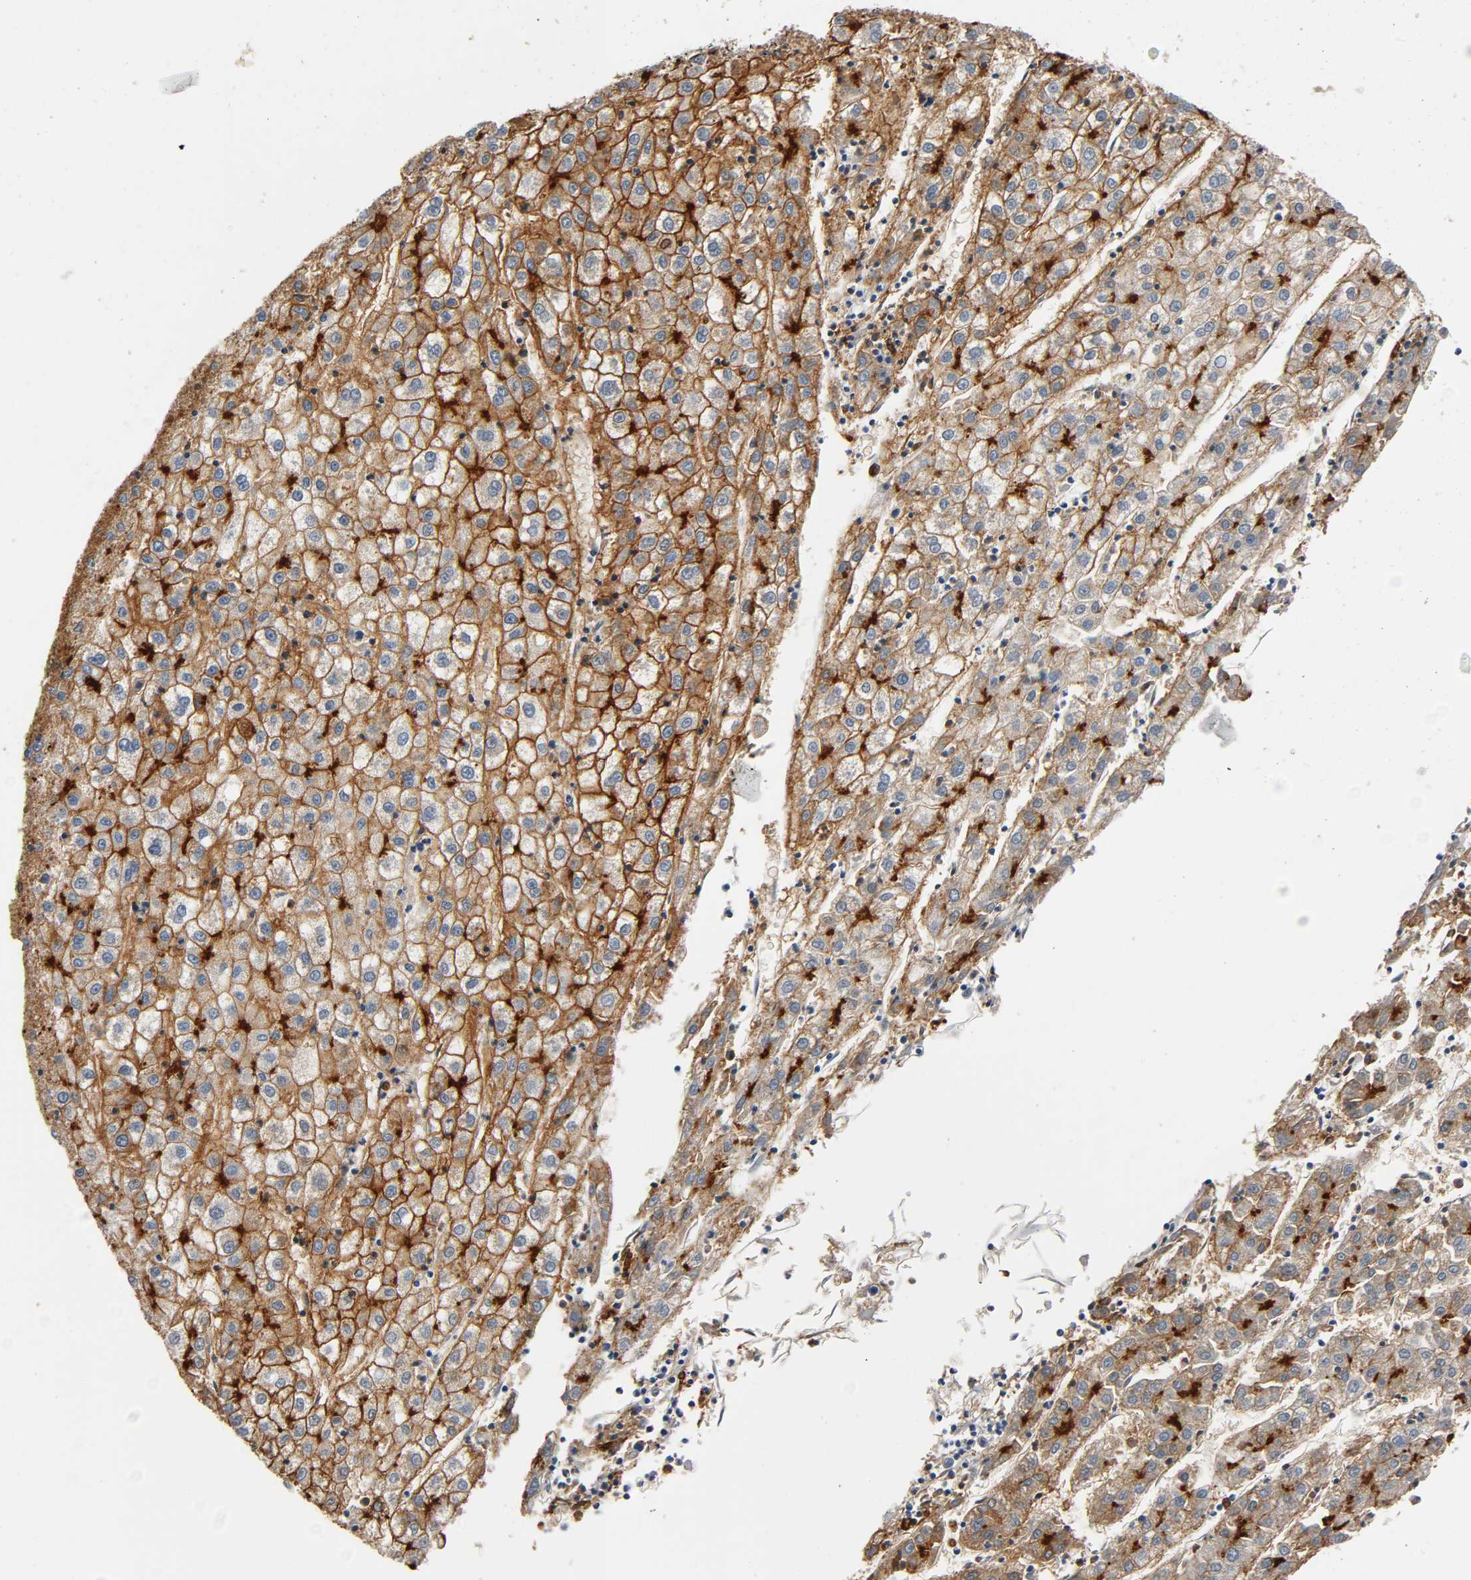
{"staining": {"intensity": "strong", "quantity": ">75%", "location": "cytoplasmic/membranous"}, "tissue": "liver cancer", "cell_type": "Tumor cells", "image_type": "cancer", "snomed": [{"axis": "morphology", "description": "Carcinoma, Hepatocellular, NOS"}, {"axis": "topography", "description": "Liver"}], "caption": "DAB immunohistochemical staining of human liver cancer demonstrates strong cytoplasmic/membranous protein expression in approximately >75% of tumor cells.", "gene": "ANPEP", "patient": {"sex": "male", "age": 72}}